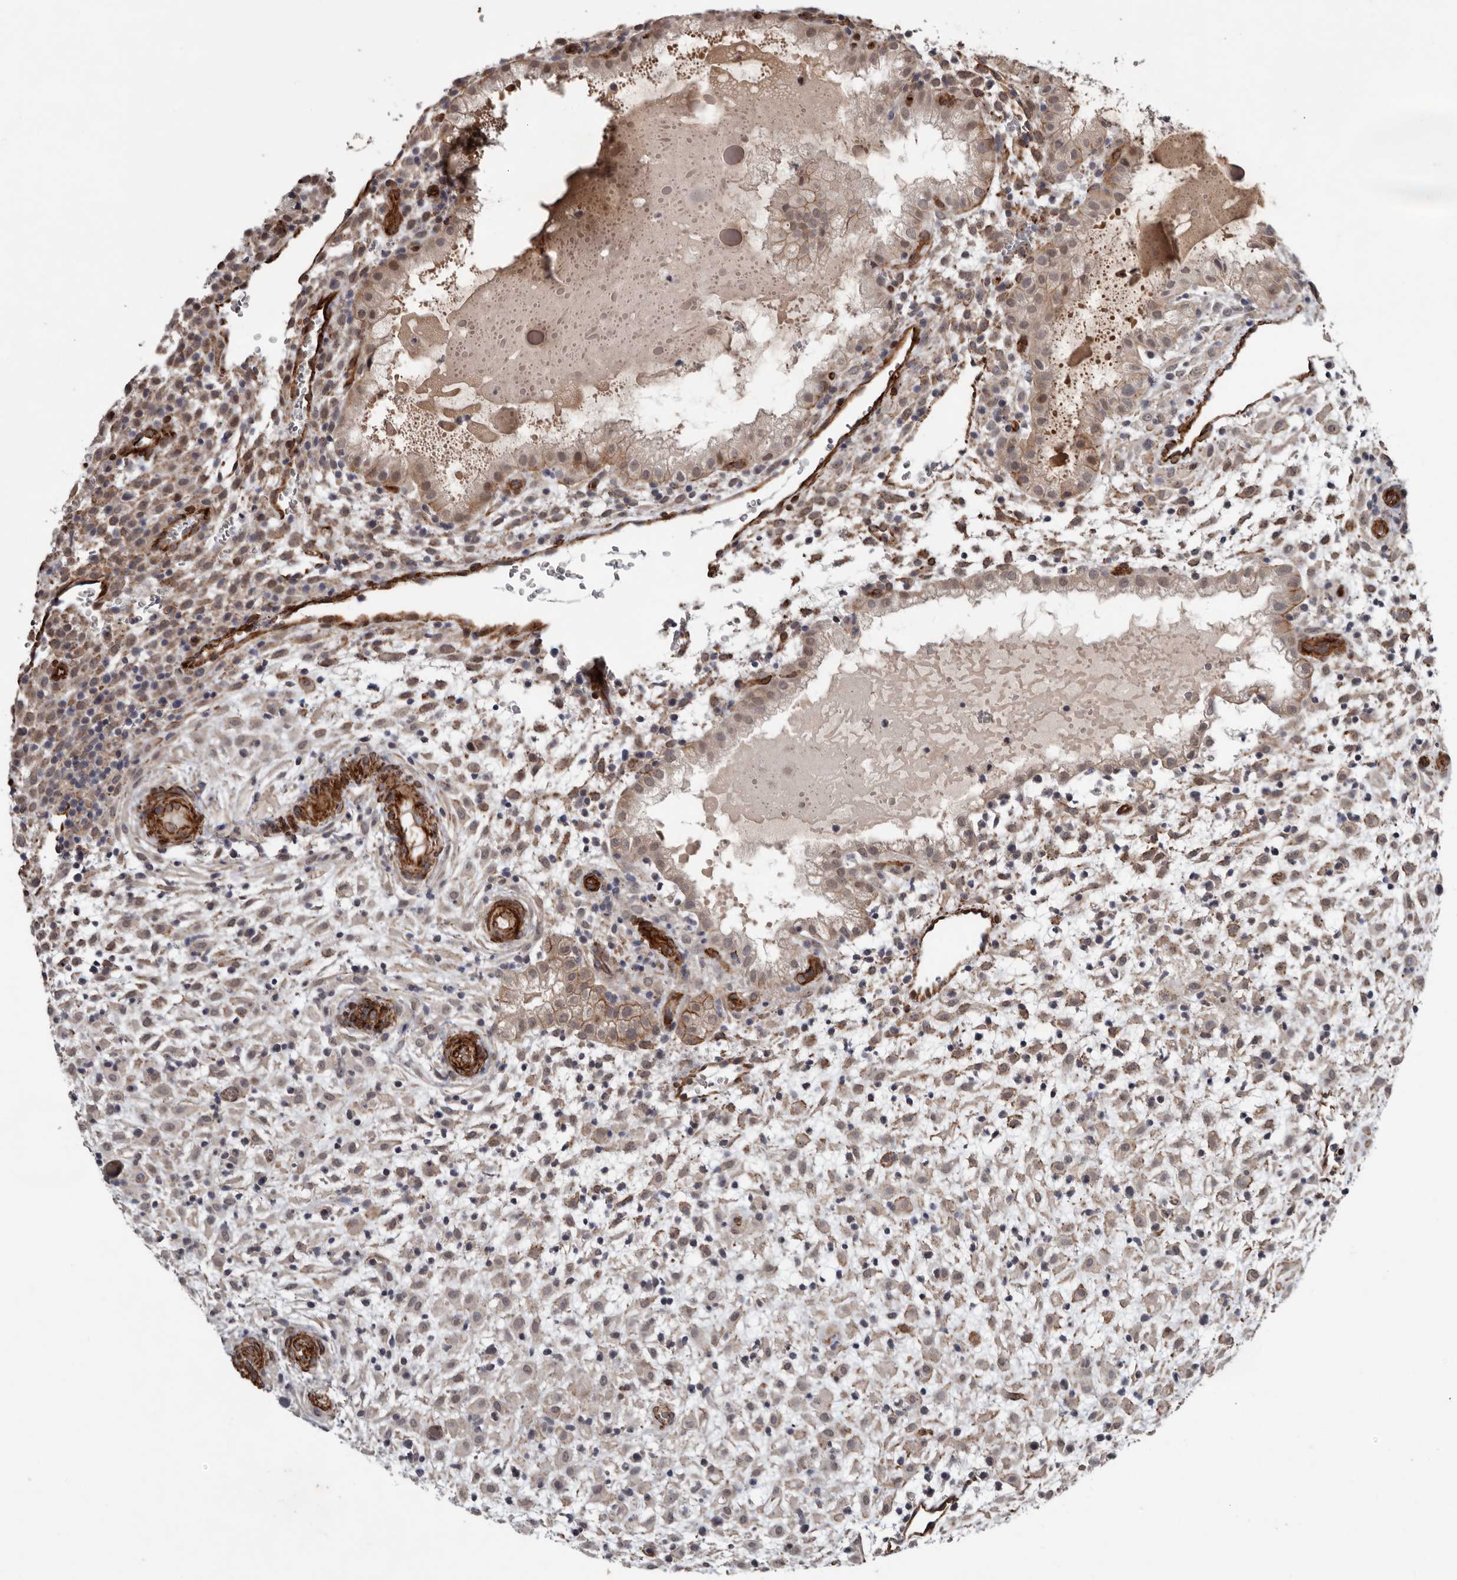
{"staining": {"intensity": "moderate", "quantity": "25%-75%", "location": "cytoplasmic/membranous"}, "tissue": "placenta", "cell_type": "Decidual cells", "image_type": "normal", "snomed": [{"axis": "morphology", "description": "Normal tissue, NOS"}, {"axis": "topography", "description": "Placenta"}], "caption": "A brown stain labels moderate cytoplasmic/membranous positivity of a protein in decidual cells of normal human placenta. (DAB = brown stain, brightfield microscopy at high magnification).", "gene": "RANBP17", "patient": {"sex": "female", "age": 35}}